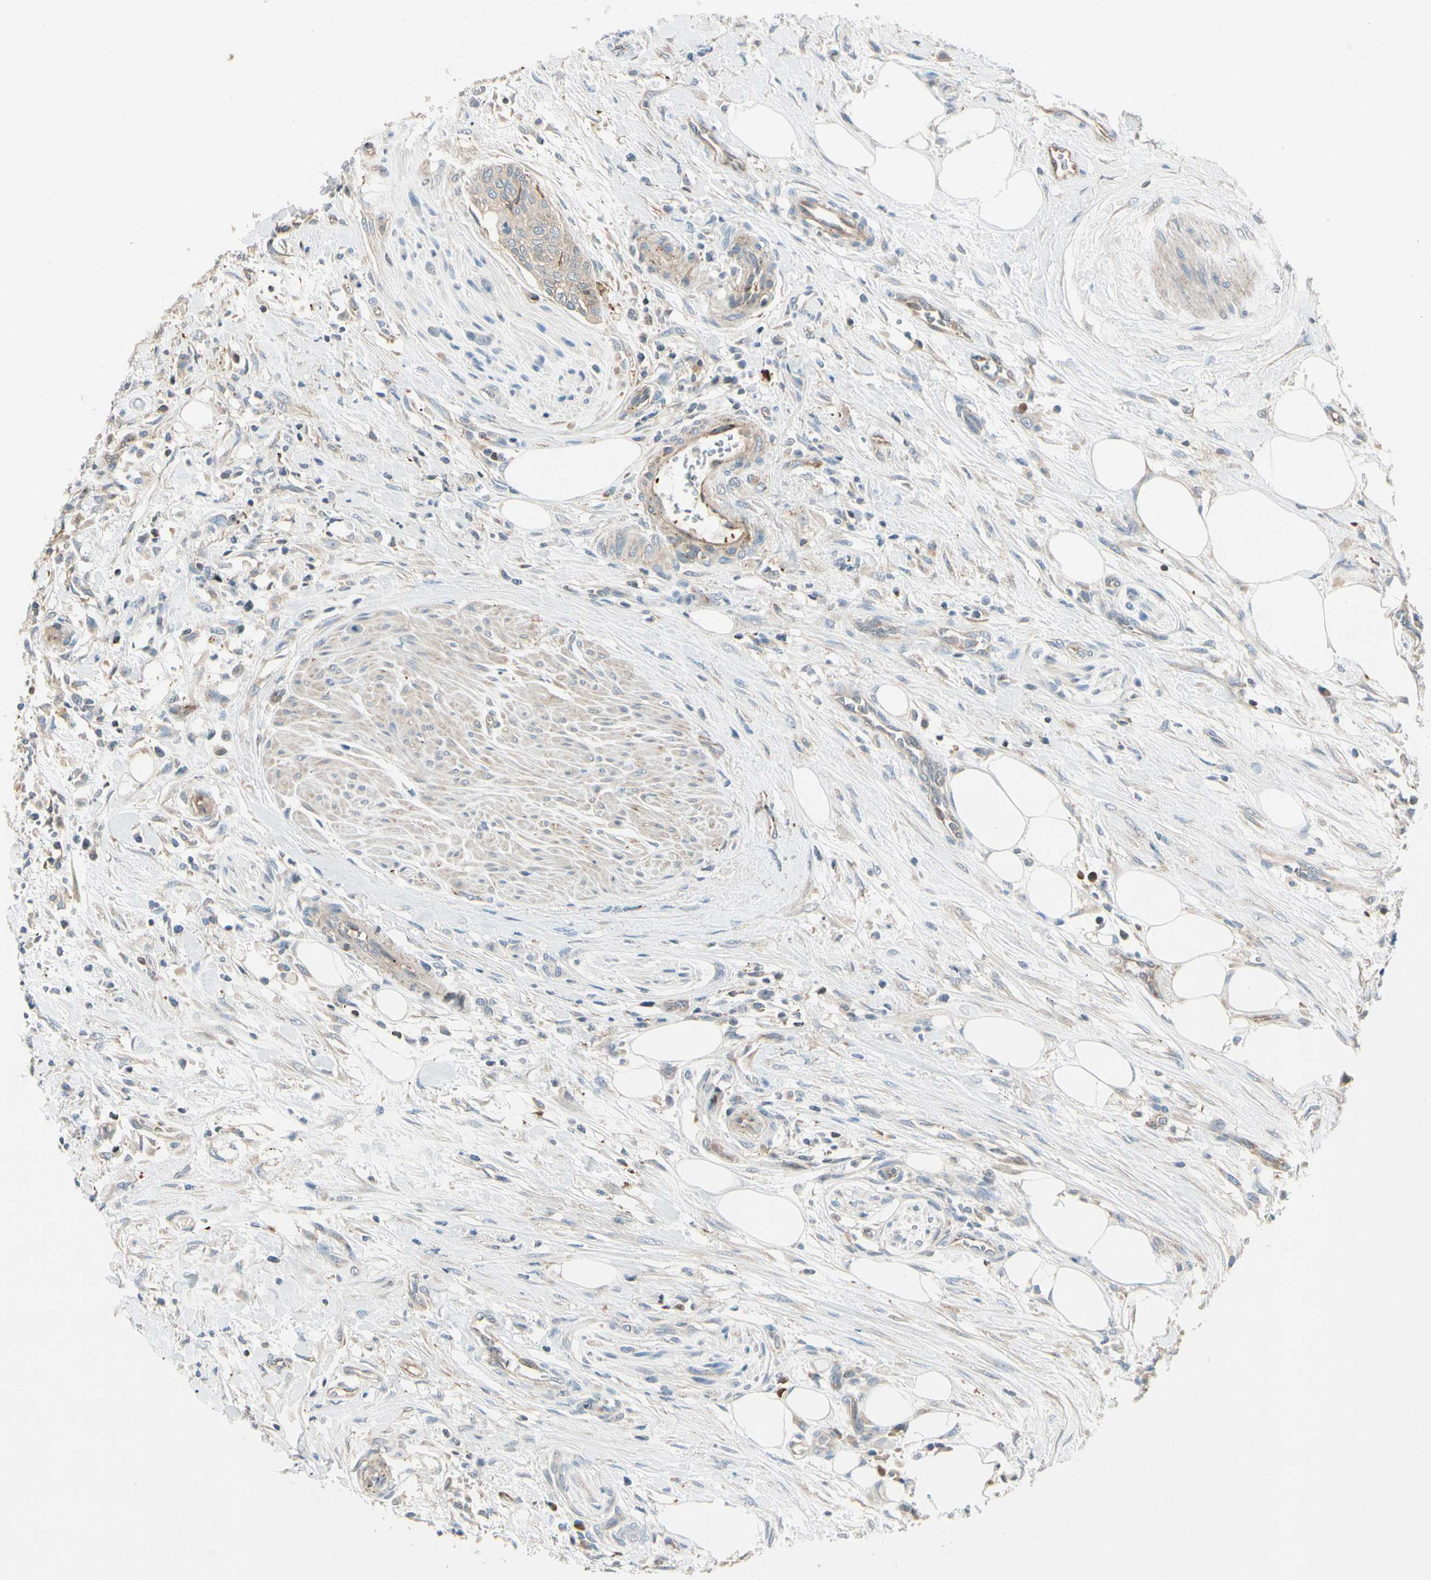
{"staining": {"intensity": "weak", "quantity": ">75%", "location": "cytoplasmic/membranous"}, "tissue": "urothelial cancer", "cell_type": "Tumor cells", "image_type": "cancer", "snomed": [{"axis": "morphology", "description": "Urothelial carcinoma, High grade"}, {"axis": "topography", "description": "Urinary bladder"}], "caption": "High-power microscopy captured an immunohistochemistry (IHC) photomicrograph of high-grade urothelial carcinoma, revealing weak cytoplasmic/membranous expression in about >75% of tumor cells.", "gene": "CDH6", "patient": {"sex": "male", "age": 35}}